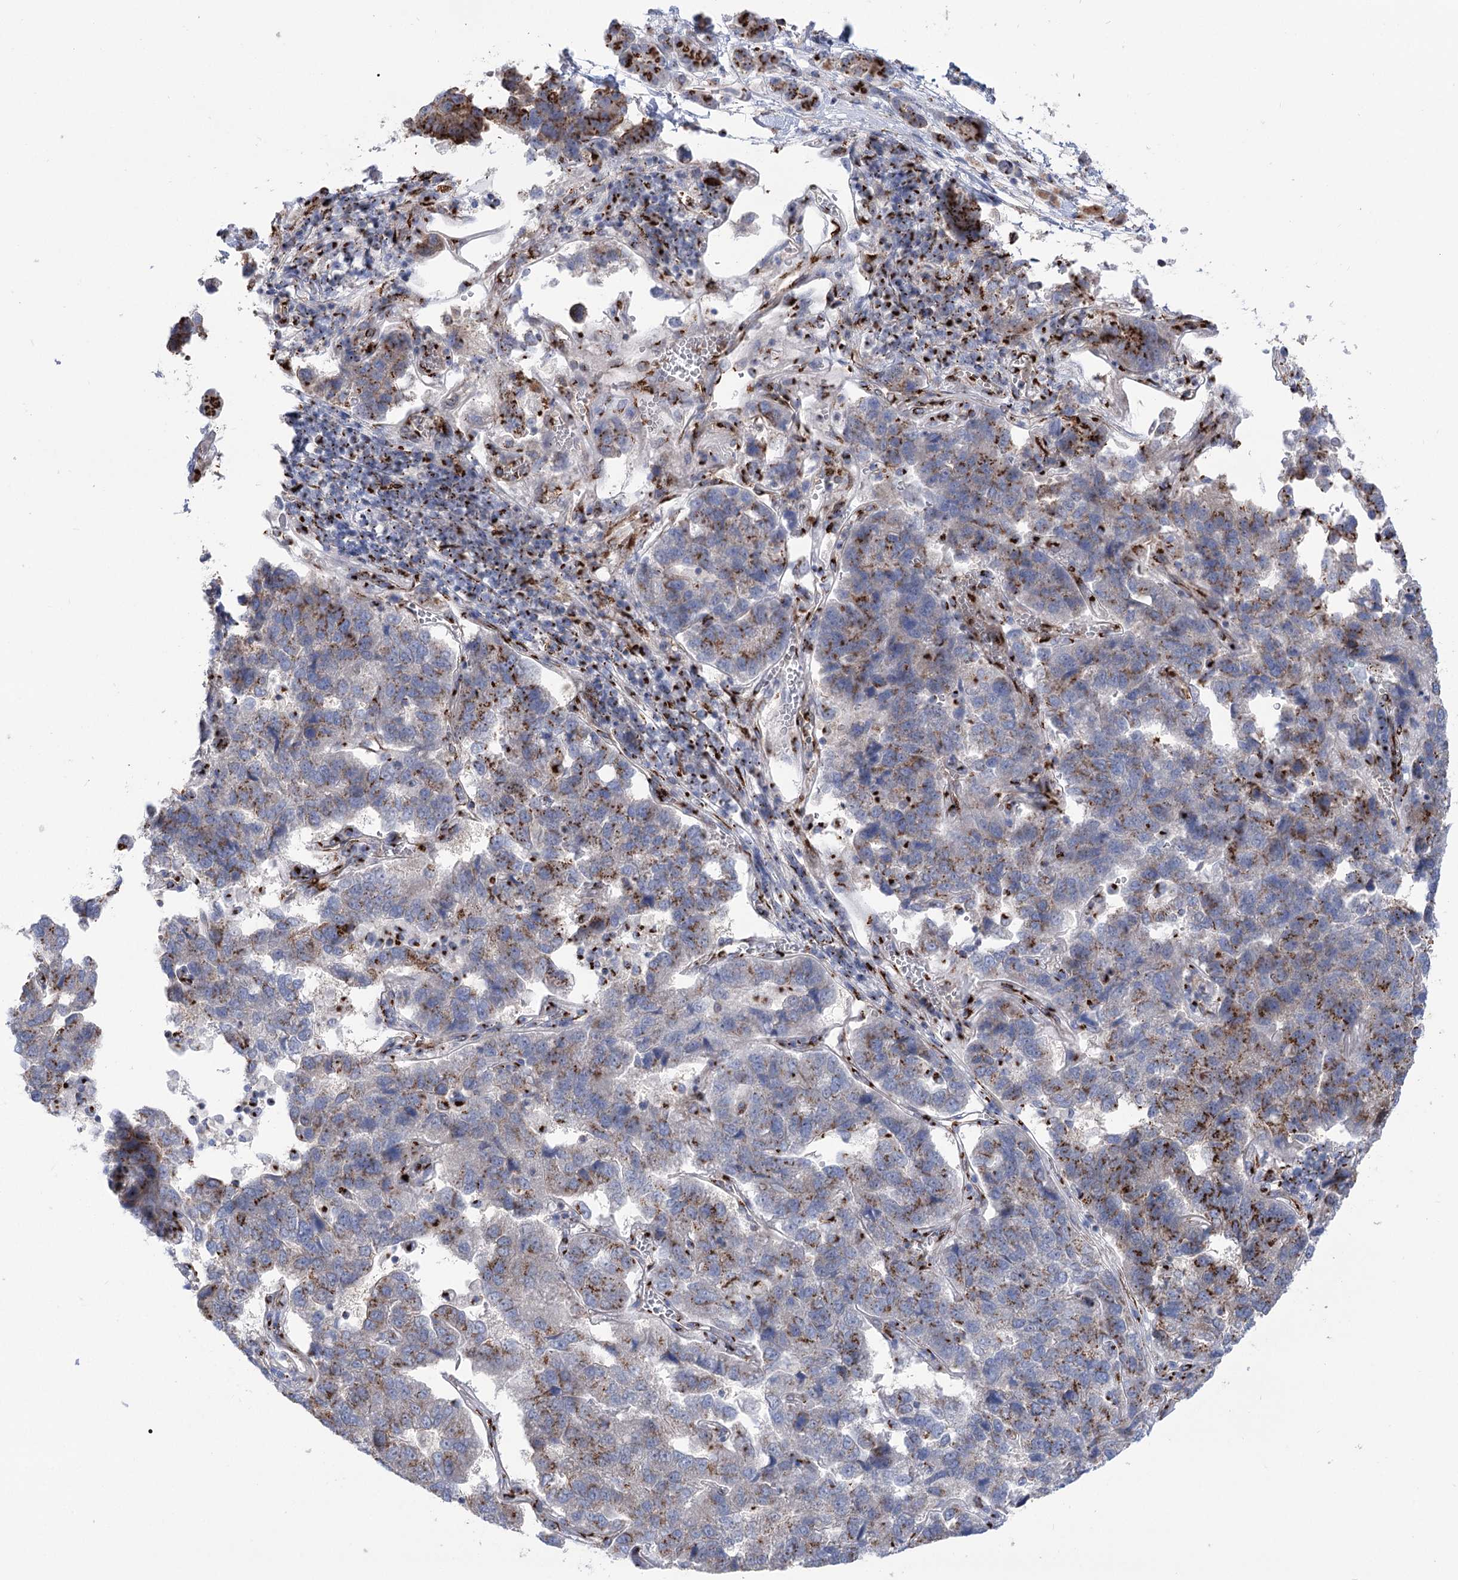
{"staining": {"intensity": "moderate", "quantity": "25%-75%", "location": "cytoplasmic/membranous"}, "tissue": "pancreatic cancer", "cell_type": "Tumor cells", "image_type": "cancer", "snomed": [{"axis": "morphology", "description": "Adenocarcinoma, NOS"}, {"axis": "topography", "description": "Pancreas"}], "caption": "Immunohistochemical staining of human adenocarcinoma (pancreatic) displays moderate cytoplasmic/membranous protein positivity in approximately 25%-75% of tumor cells.", "gene": "TMEM165", "patient": {"sex": "female", "age": 61}}